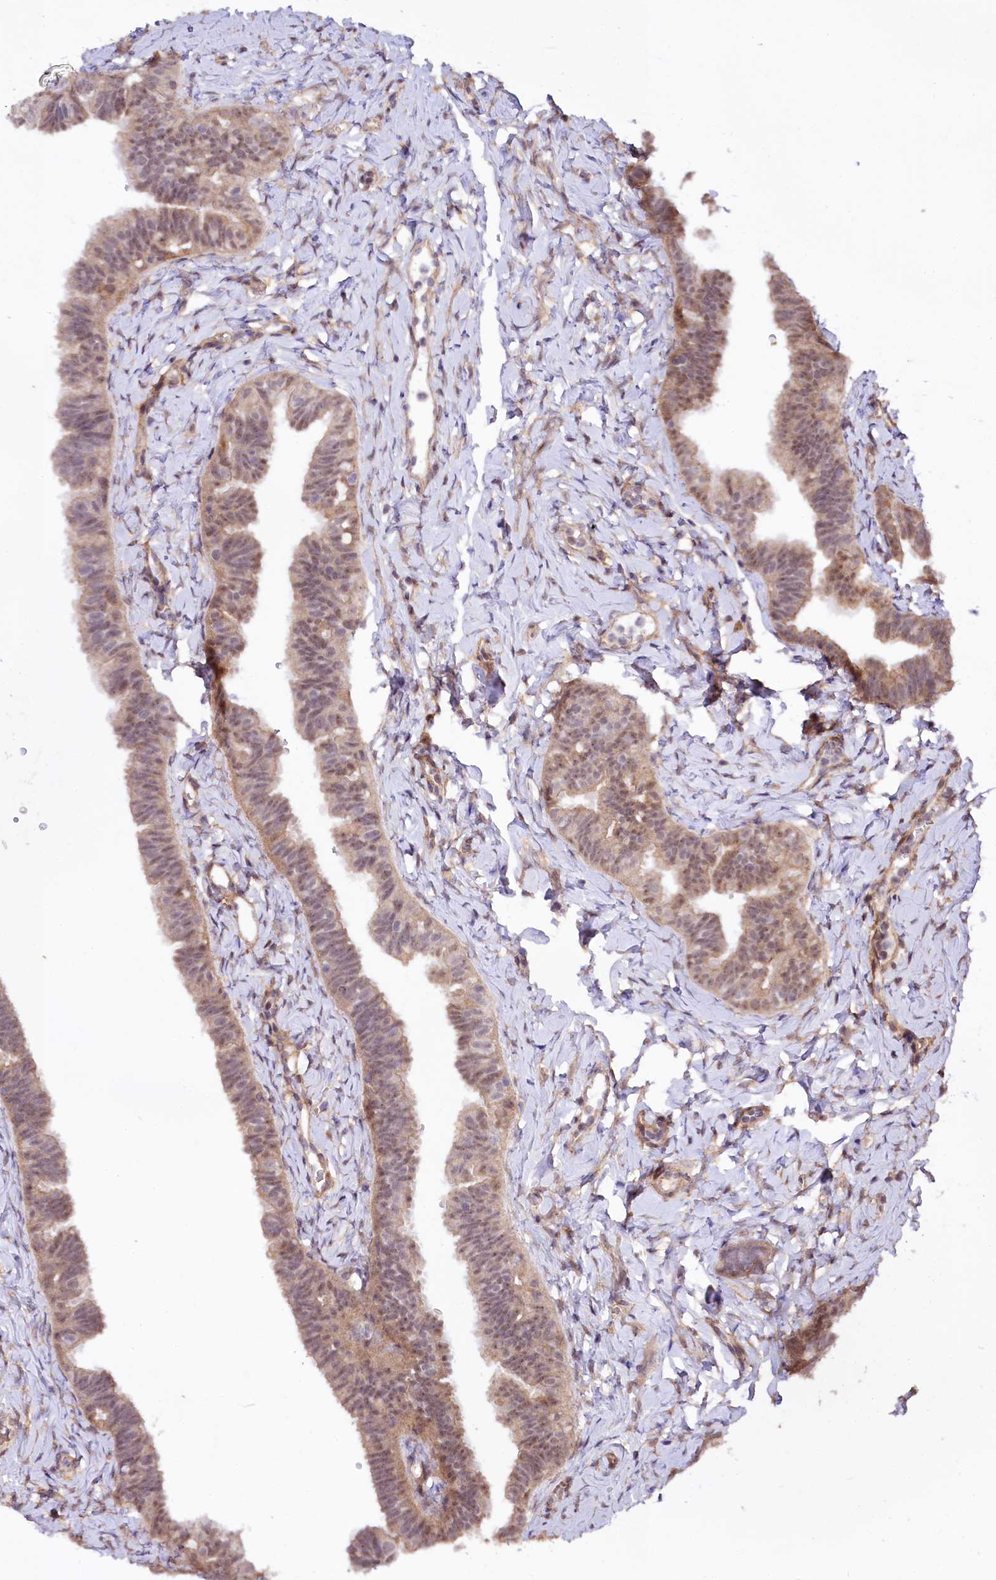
{"staining": {"intensity": "weak", "quantity": "25%-75%", "location": "cytoplasmic/membranous,nuclear"}, "tissue": "fallopian tube", "cell_type": "Glandular cells", "image_type": "normal", "snomed": [{"axis": "morphology", "description": "Normal tissue, NOS"}, {"axis": "topography", "description": "Fallopian tube"}], "caption": "Normal fallopian tube displays weak cytoplasmic/membranous,nuclear staining in approximately 25%-75% of glandular cells, visualized by immunohistochemistry.", "gene": "PHLDB1", "patient": {"sex": "female", "age": 65}}